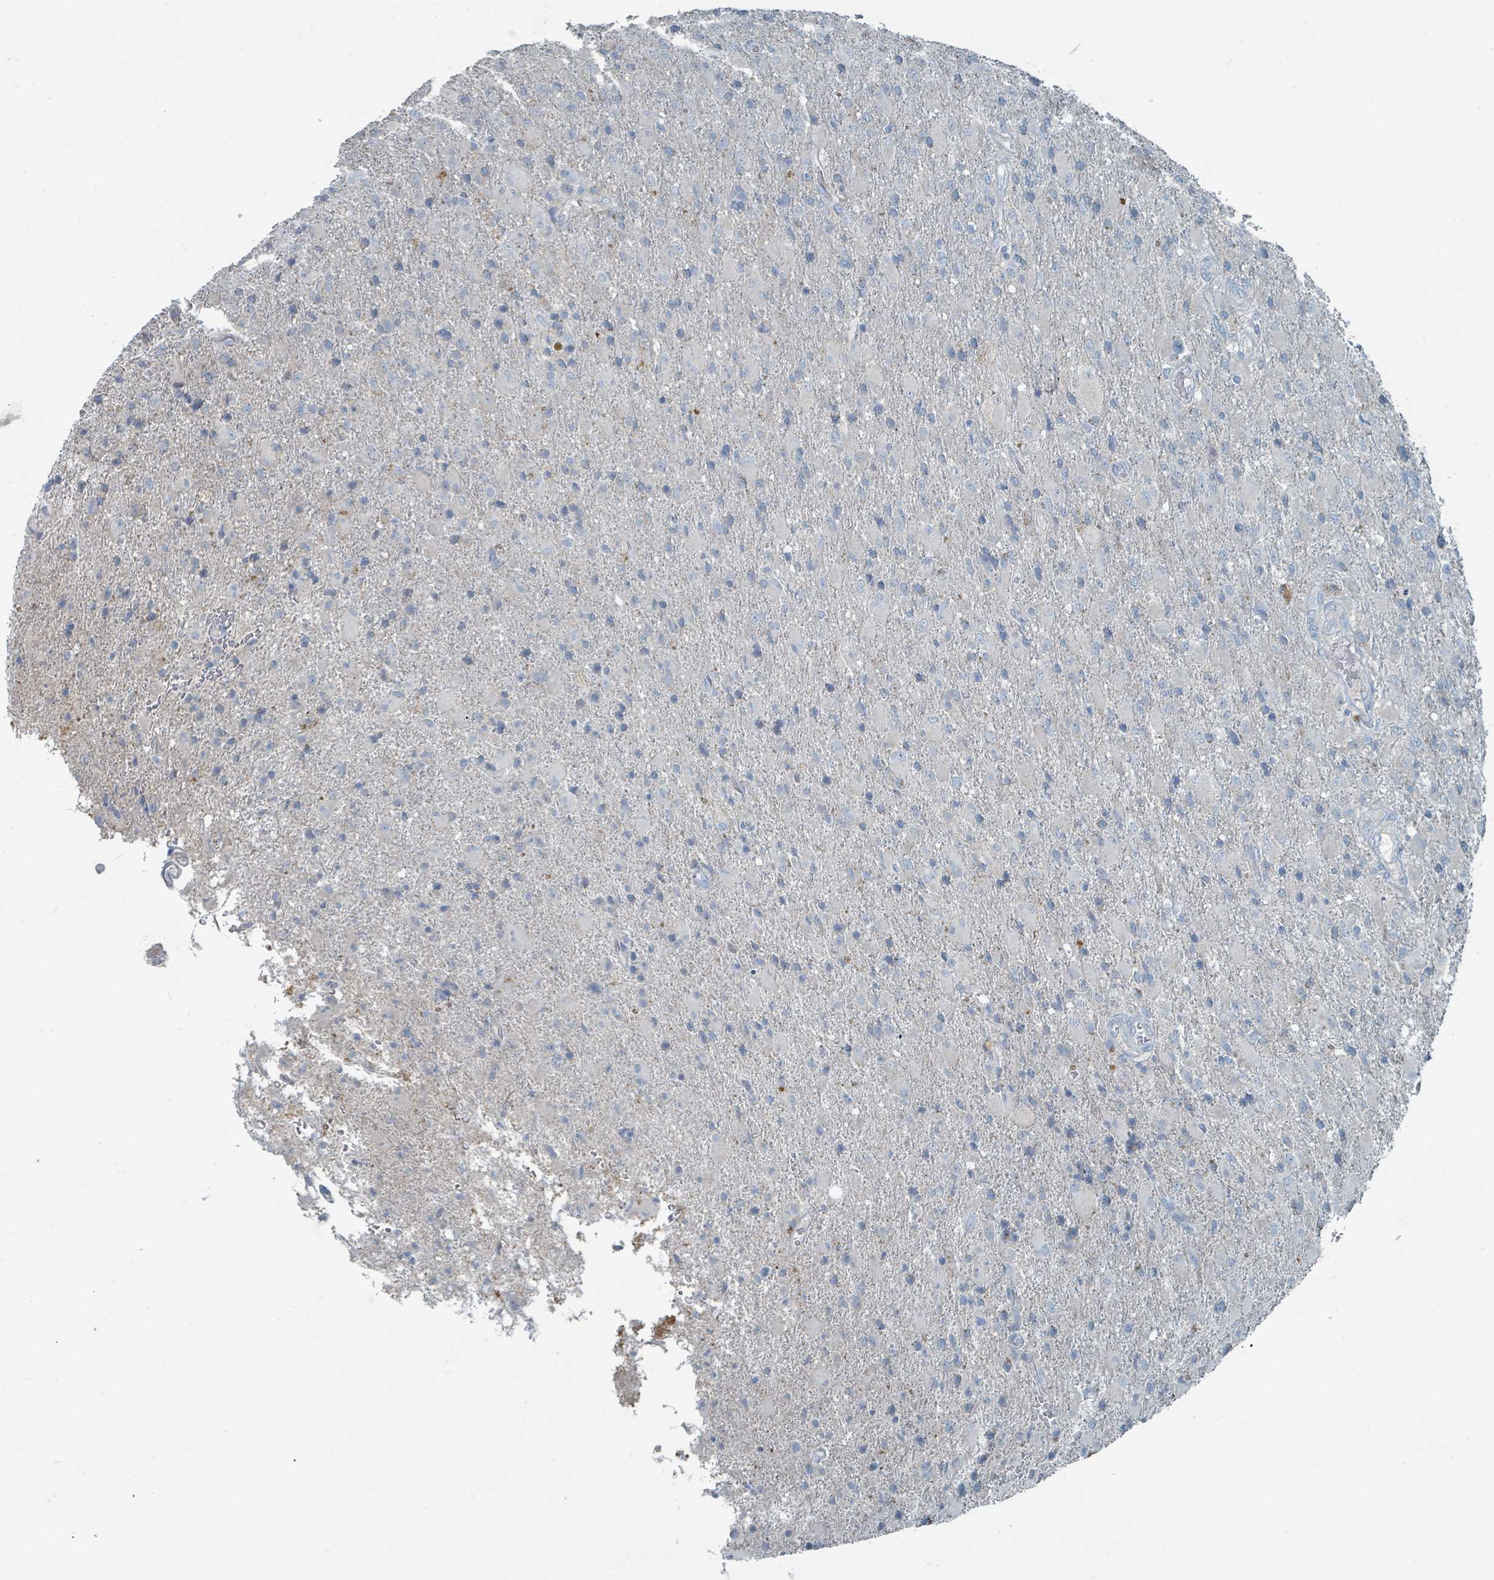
{"staining": {"intensity": "negative", "quantity": "none", "location": "none"}, "tissue": "glioma", "cell_type": "Tumor cells", "image_type": "cancer", "snomed": [{"axis": "morphology", "description": "Glioma, malignant, Low grade"}, {"axis": "topography", "description": "Brain"}], "caption": "Tumor cells are negative for brown protein staining in glioma.", "gene": "RASA4", "patient": {"sex": "male", "age": 65}}